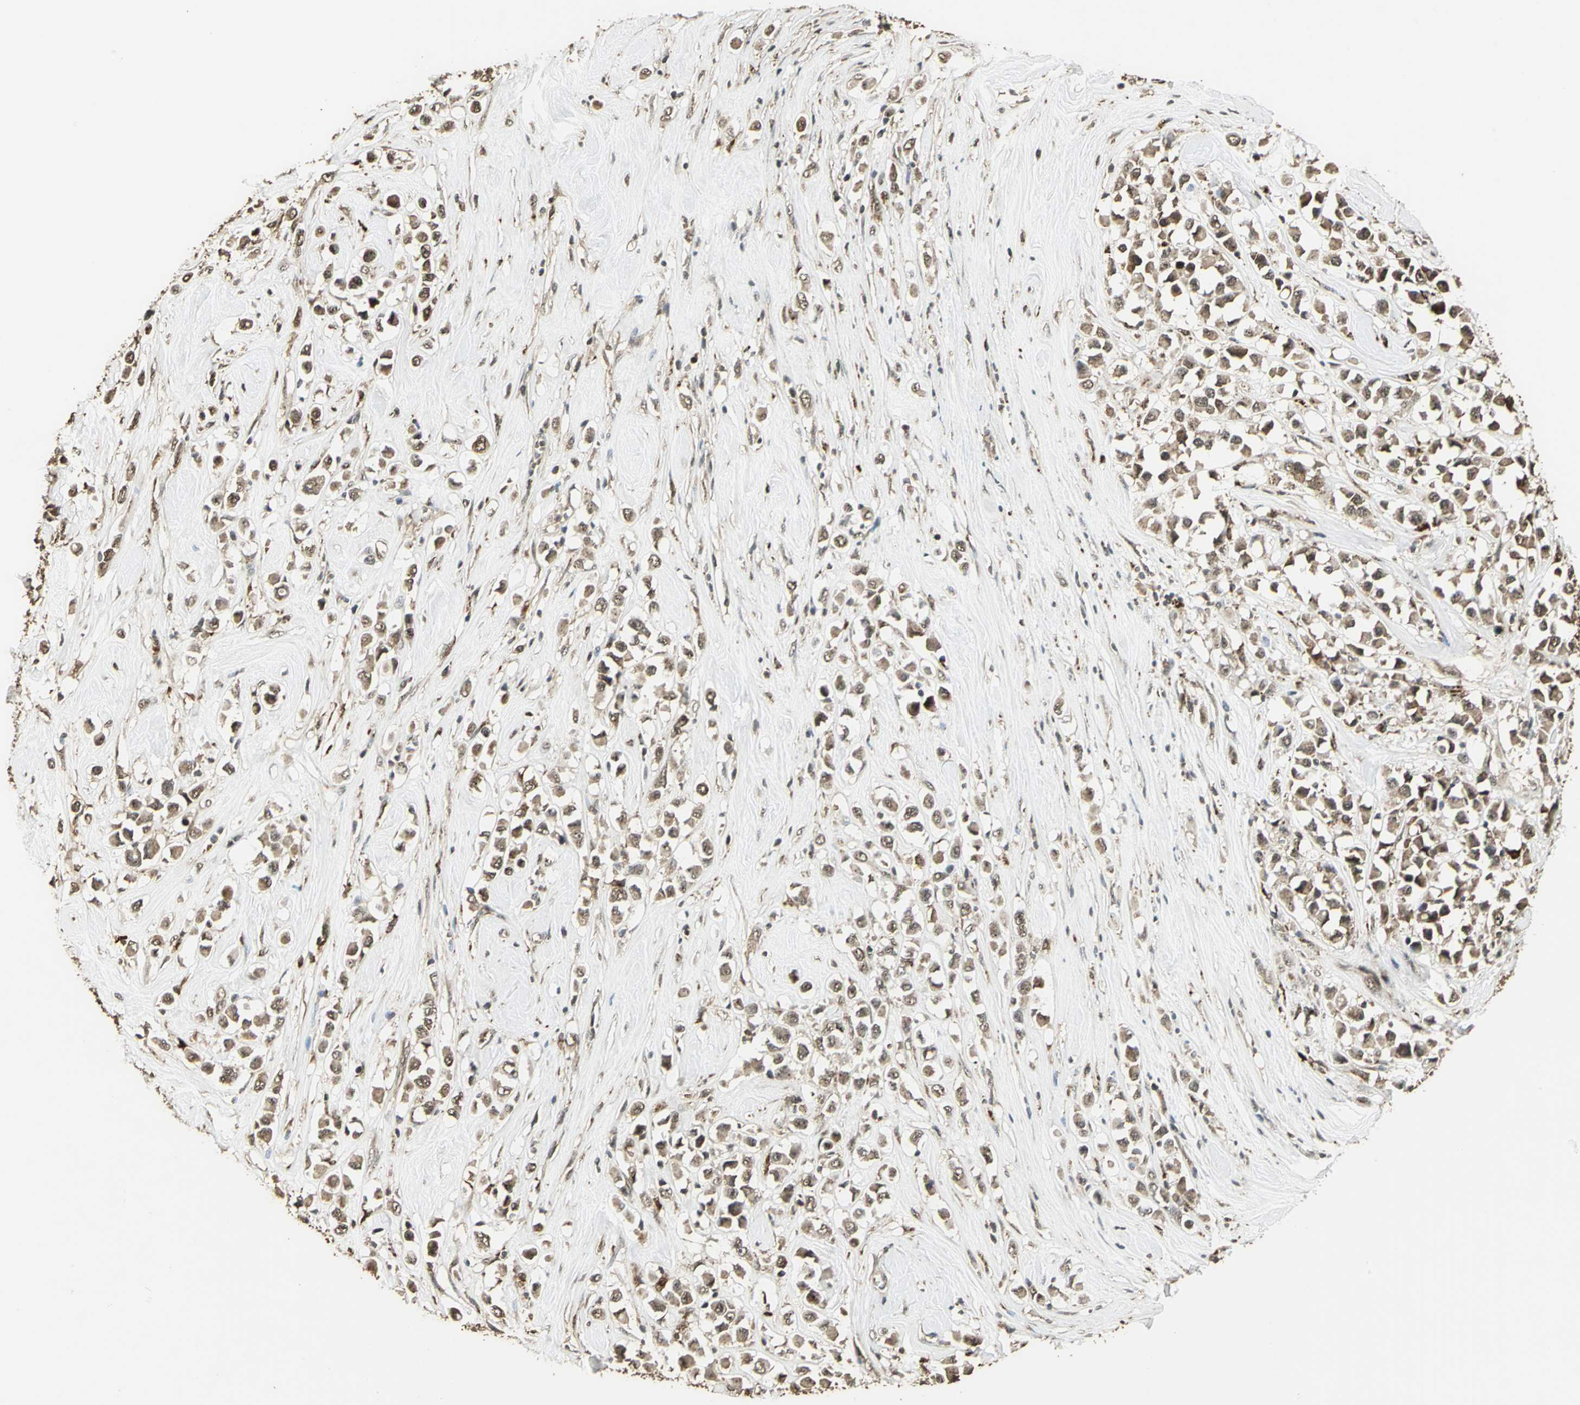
{"staining": {"intensity": "moderate", "quantity": ">75%", "location": "cytoplasmic/membranous"}, "tissue": "breast cancer", "cell_type": "Tumor cells", "image_type": "cancer", "snomed": [{"axis": "morphology", "description": "Duct carcinoma"}, {"axis": "topography", "description": "Breast"}], "caption": "IHC staining of breast infiltrating ductal carcinoma, which shows medium levels of moderate cytoplasmic/membranous expression in about >75% of tumor cells indicating moderate cytoplasmic/membranous protein staining. The staining was performed using DAB (brown) for protein detection and nuclei were counterstained in hematoxylin (blue).", "gene": "UCHL5", "patient": {"sex": "female", "age": 69}}